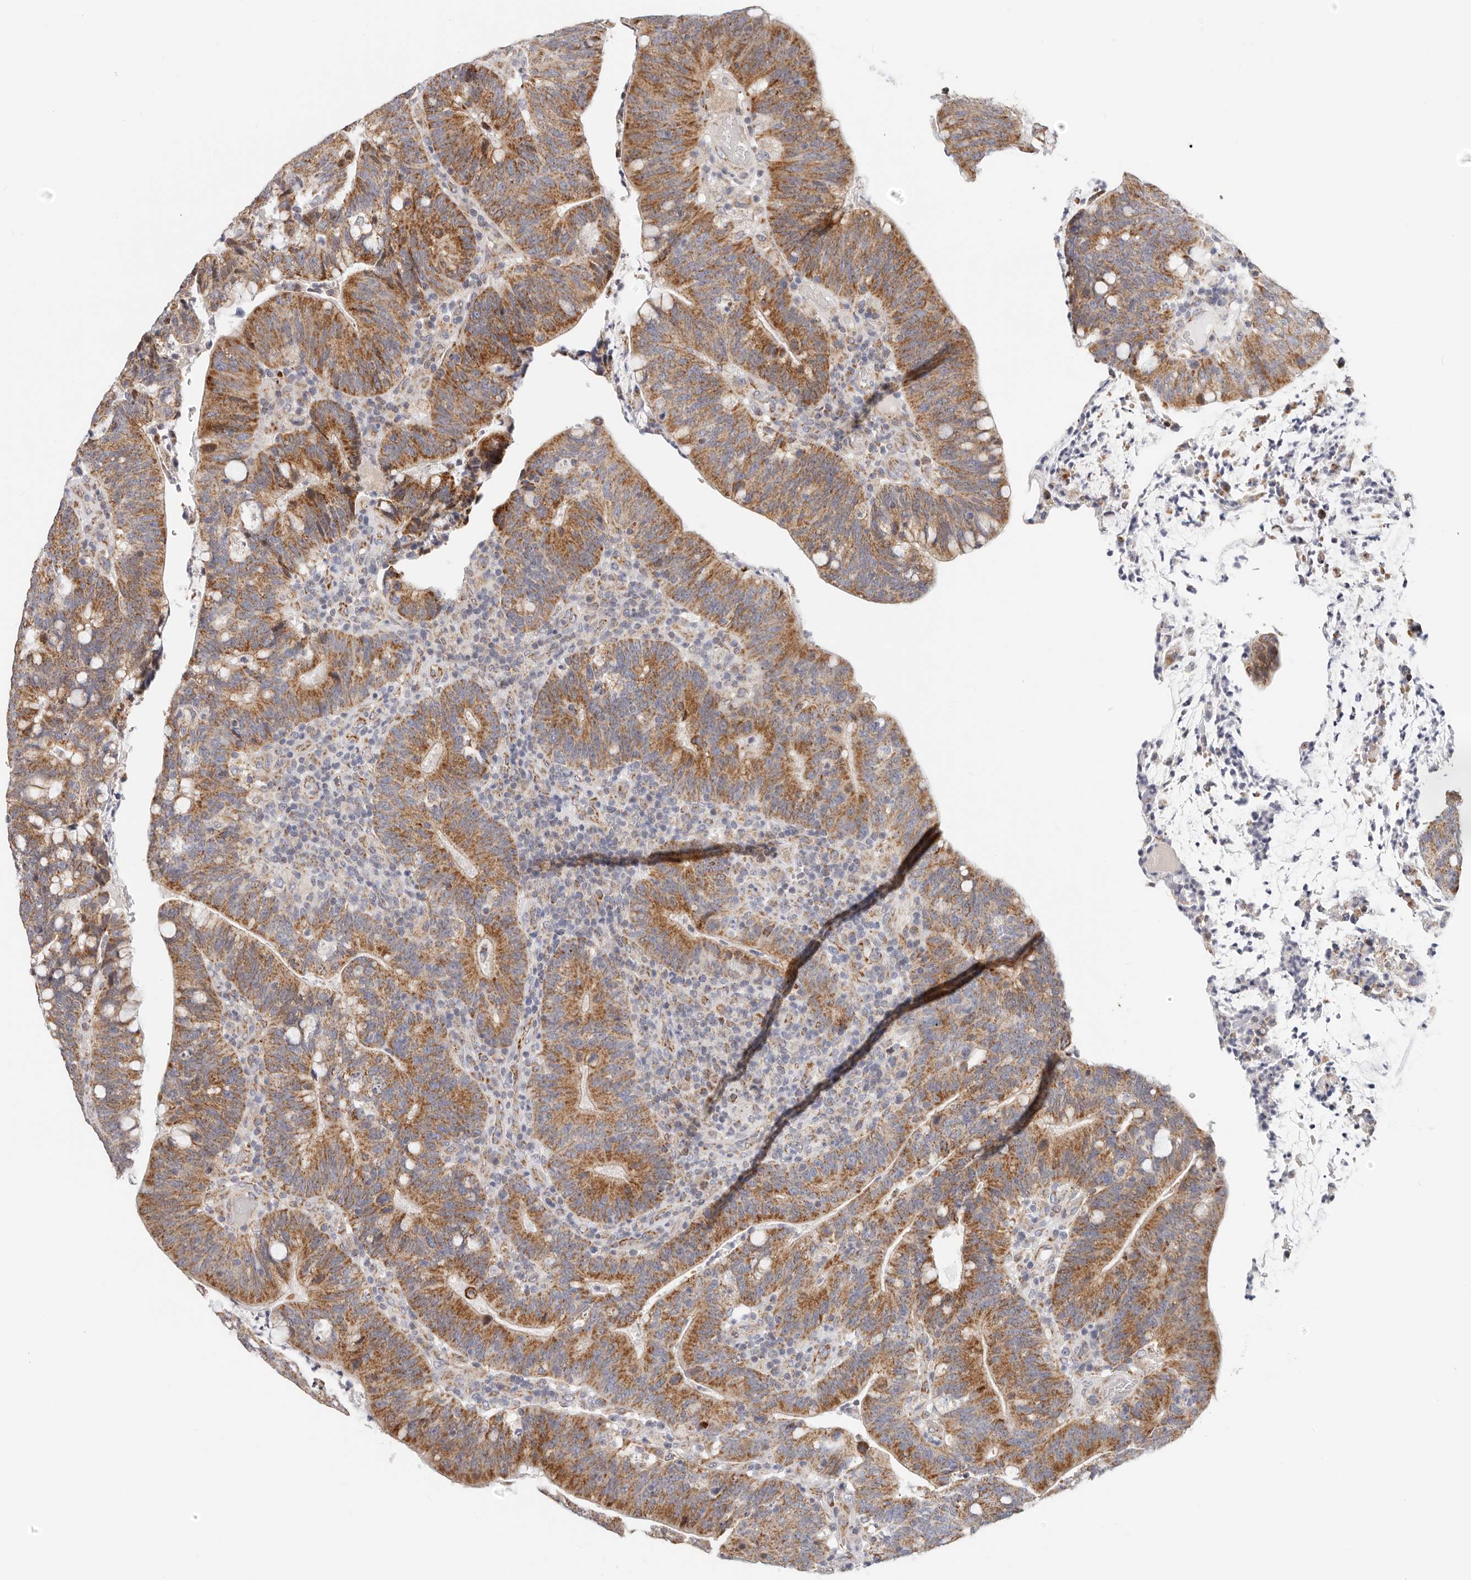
{"staining": {"intensity": "moderate", "quantity": "25%-75%", "location": "cytoplasmic/membranous"}, "tissue": "colorectal cancer", "cell_type": "Tumor cells", "image_type": "cancer", "snomed": [{"axis": "morphology", "description": "Adenocarcinoma, NOS"}, {"axis": "topography", "description": "Colon"}], "caption": "Protein staining demonstrates moderate cytoplasmic/membranous staining in approximately 25%-75% of tumor cells in colorectal cancer (adenocarcinoma). (Brightfield microscopy of DAB IHC at high magnification).", "gene": "AFDN", "patient": {"sex": "female", "age": 66}}